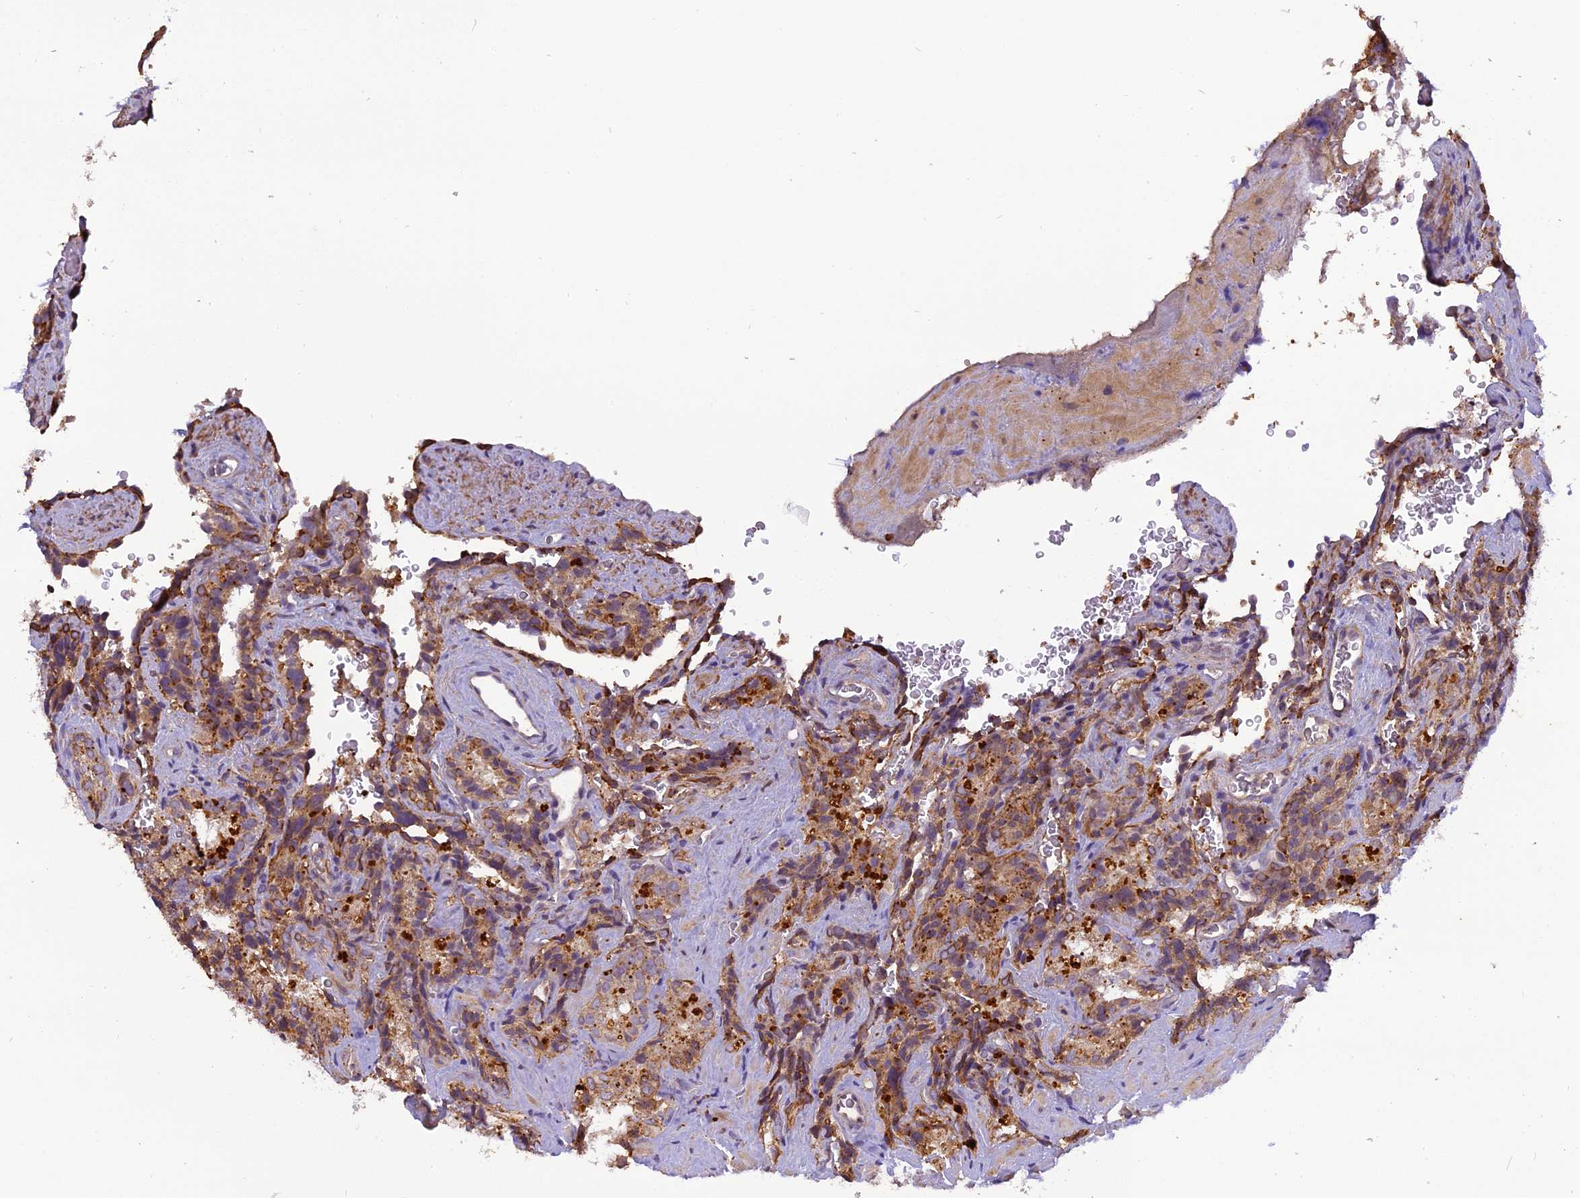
{"staining": {"intensity": "moderate", "quantity": "25%-75%", "location": "cytoplasmic/membranous"}, "tissue": "seminal vesicle", "cell_type": "Glandular cells", "image_type": "normal", "snomed": [{"axis": "morphology", "description": "Normal tissue, NOS"}, {"axis": "topography", "description": "Seminal veicle"}], "caption": "Protein expression analysis of benign seminal vesicle reveals moderate cytoplasmic/membranous expression in approximately 25%-75% of glandular cells. (brown staining indicates protein expression, while blue staining denotes nuclei).", "gene": "FNIP2", "patient": {"sex": "male", "age": 58}}